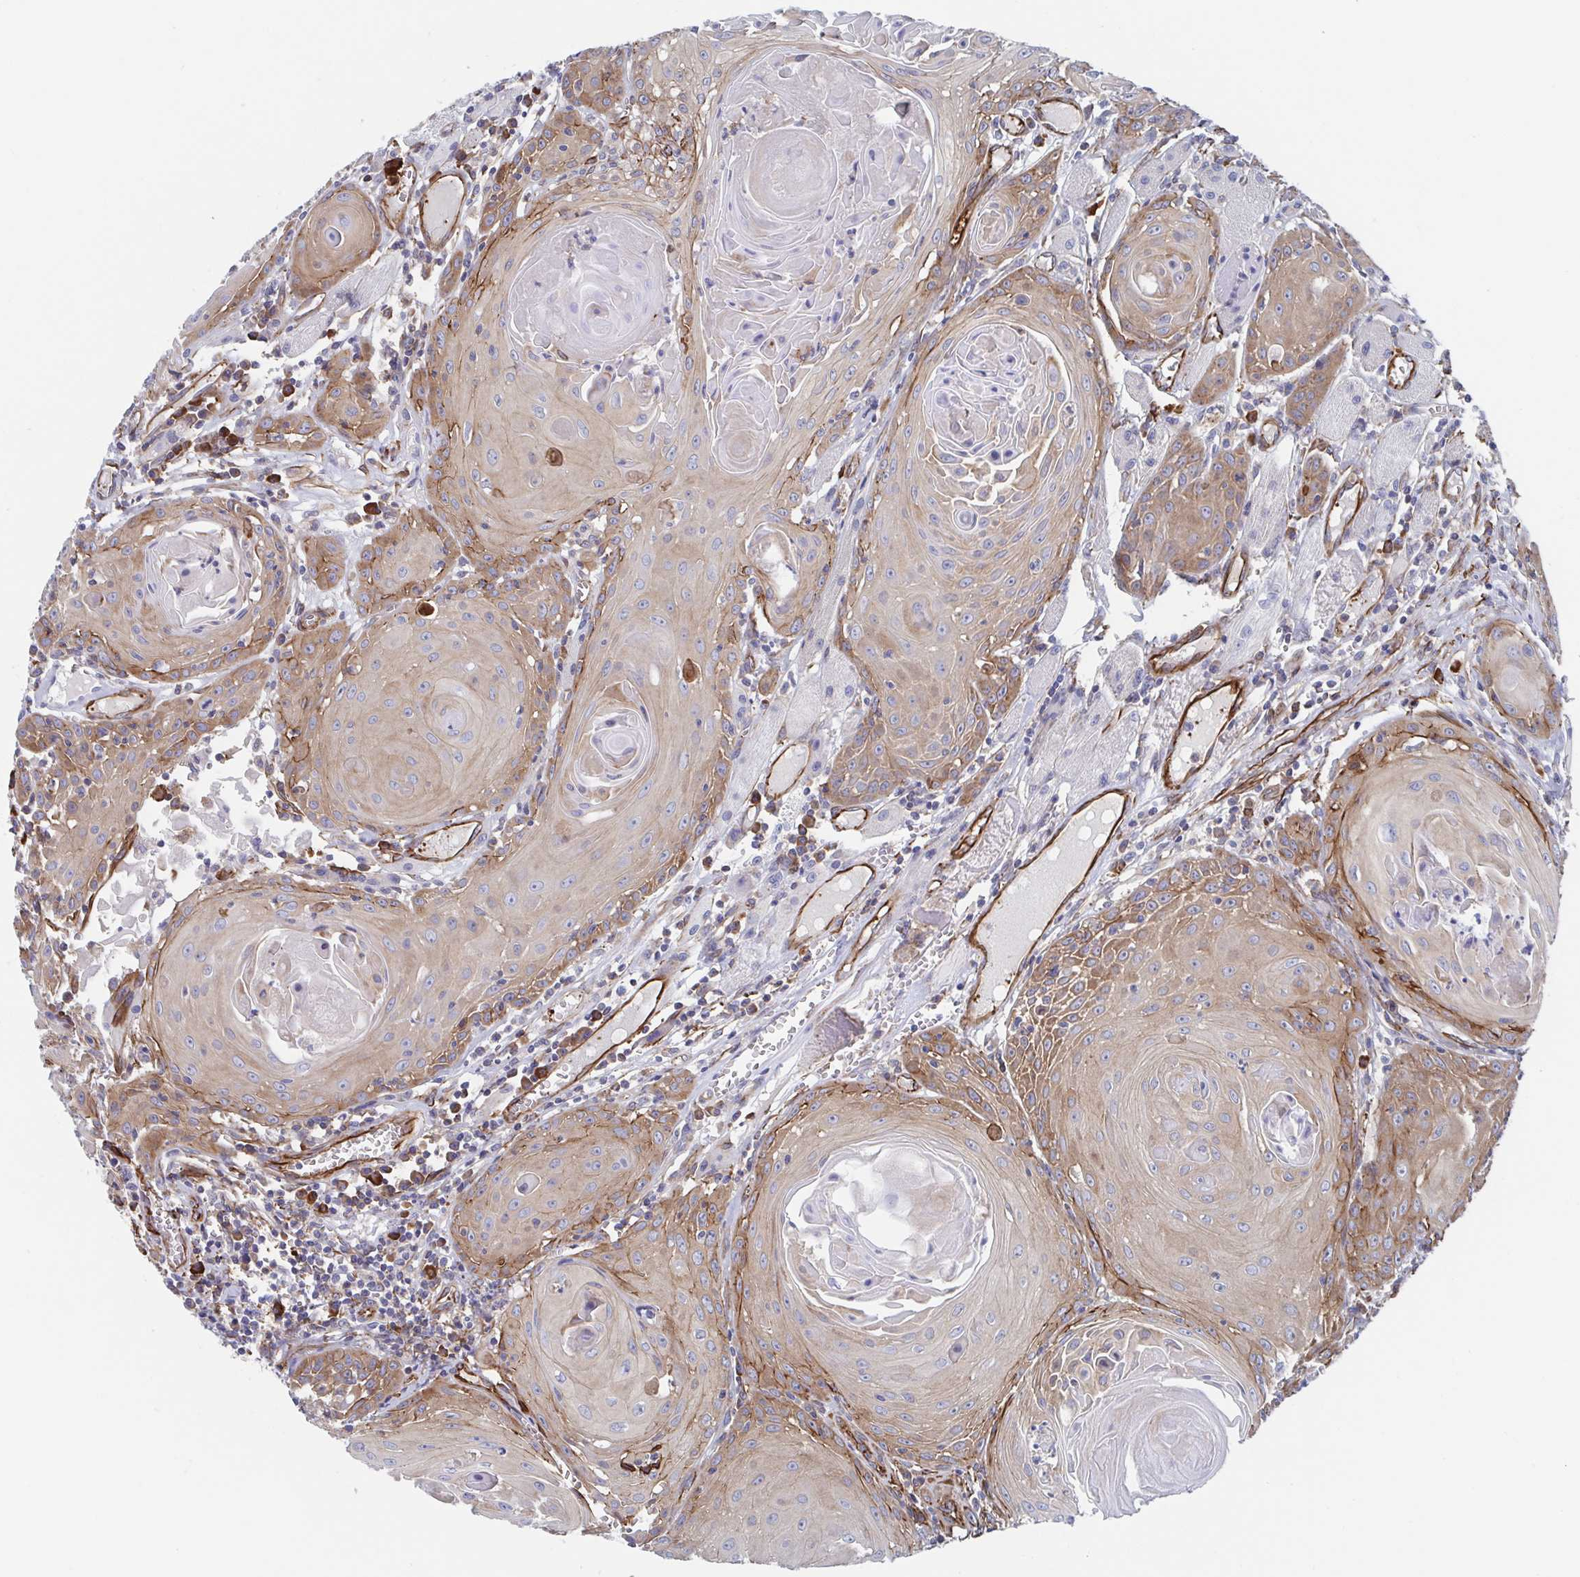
{"staining": {"intensity": "weak", "quantity": ">75%", "location": "cytoplasmic/membranous"}, "tissue": "head and neck cancer", "cell_type": "Tumor cells", "image_type": "cancer", "snomed": [{"axis": "morphology", "description": "Squamous cell carcinoma, NOS"}, {"axis": "topography", "description": "Head-Neck"}], "caption": "This is a histology image of immunohistochemistry staining of head and neck cancer (squamous cell carcinoma), which shows weak expression in the cytoplasmic/membranous of tumor cells.", "gene": "KLC3", "patient": {"sex": "female", "age": 80}}